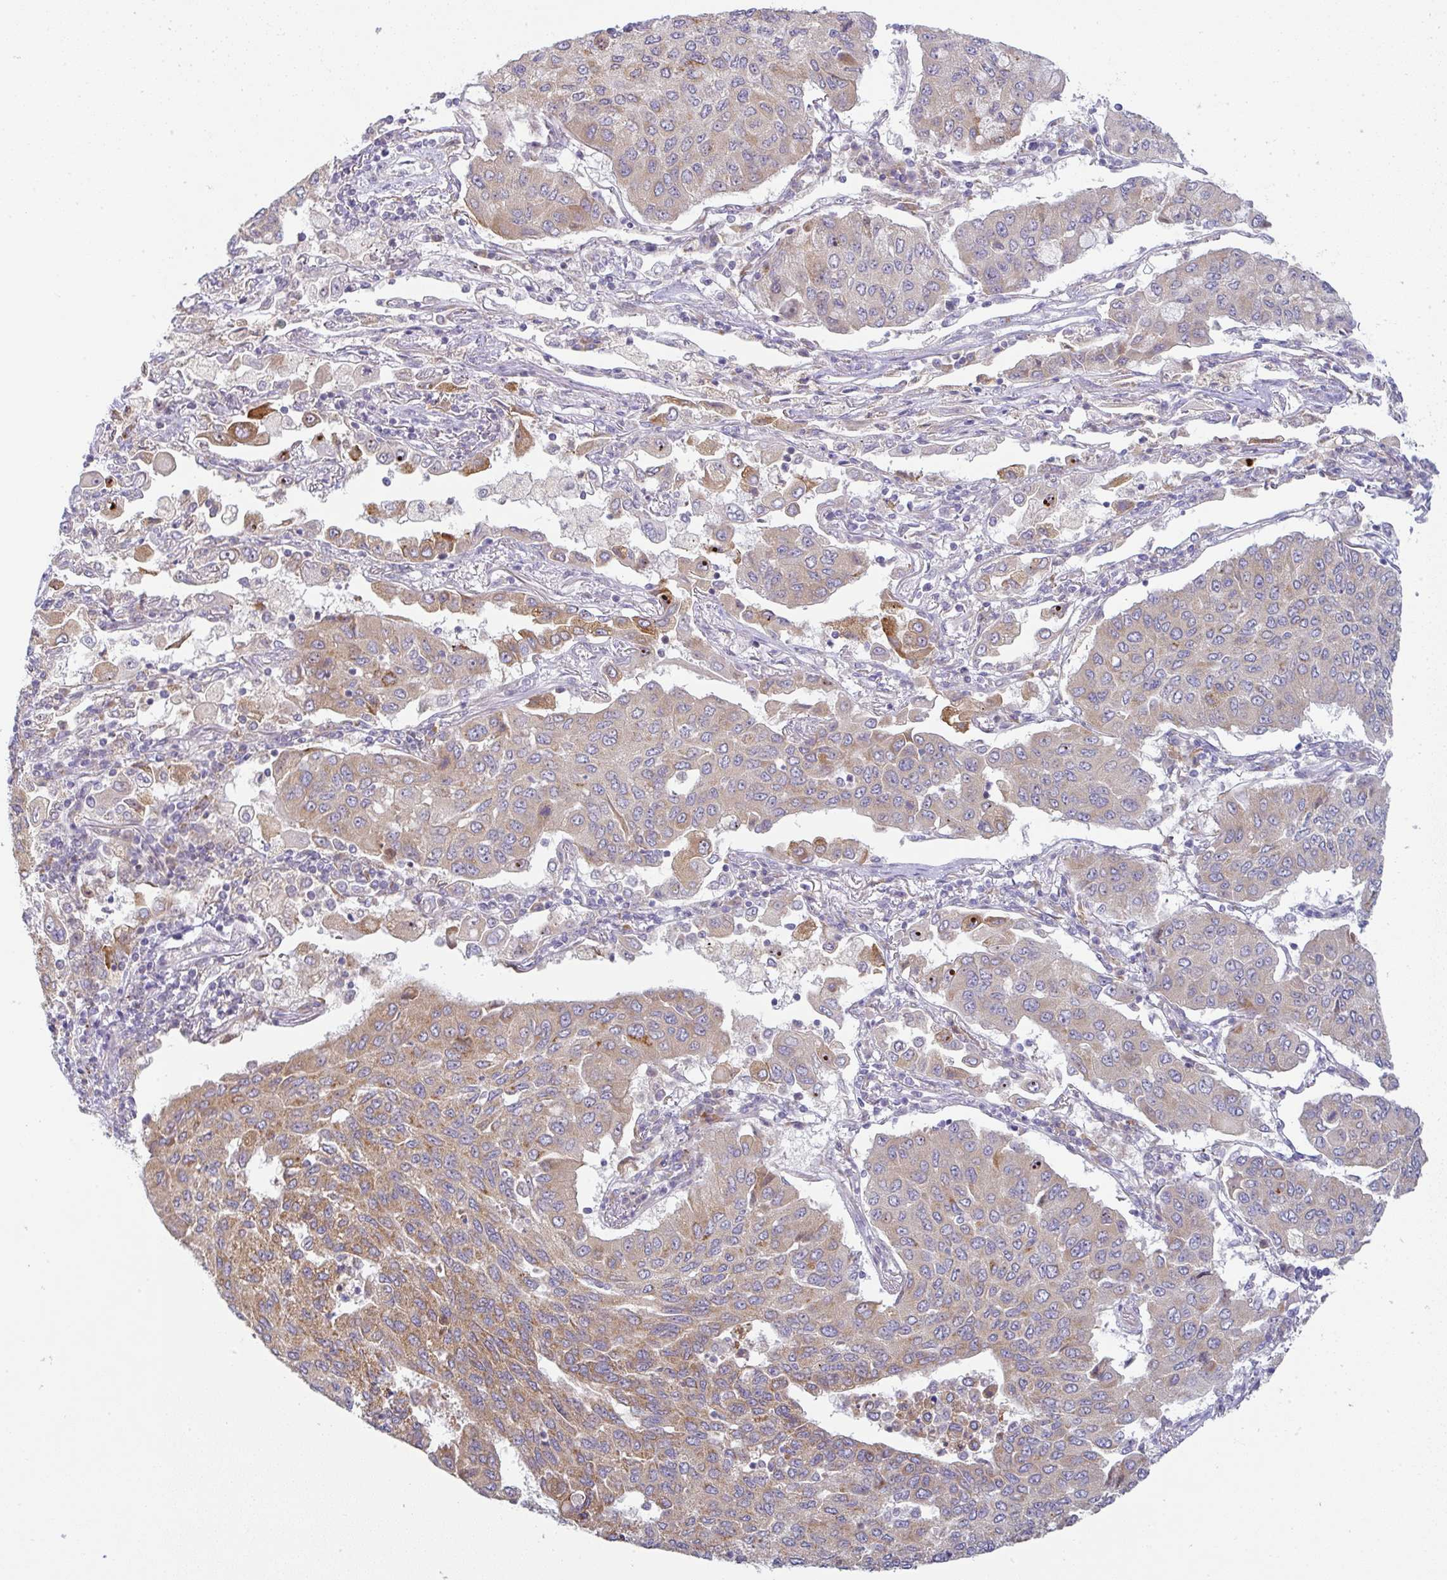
{"staining": {"intensity": "moderate", "quantity": "25%-75%", "location": "cytoplasmic/membranous"}, "tissue": "lung cancer", "cell_type": "Tumor cells", "image_type": "cancer", "snomed": [{"axis": "morphology", "description": "Squamous cell carcinoma, NOS"}, {"axis": "topography", "description": "Lung"}], "caption": "Lung squamous cell carcinoma tissue demonstrates moderate cytoplasmic/membranous expression in approximately 25%-75% of tumor cells", "gene": "MOB1A", "patient": {"sex": "male", "age": 74}}